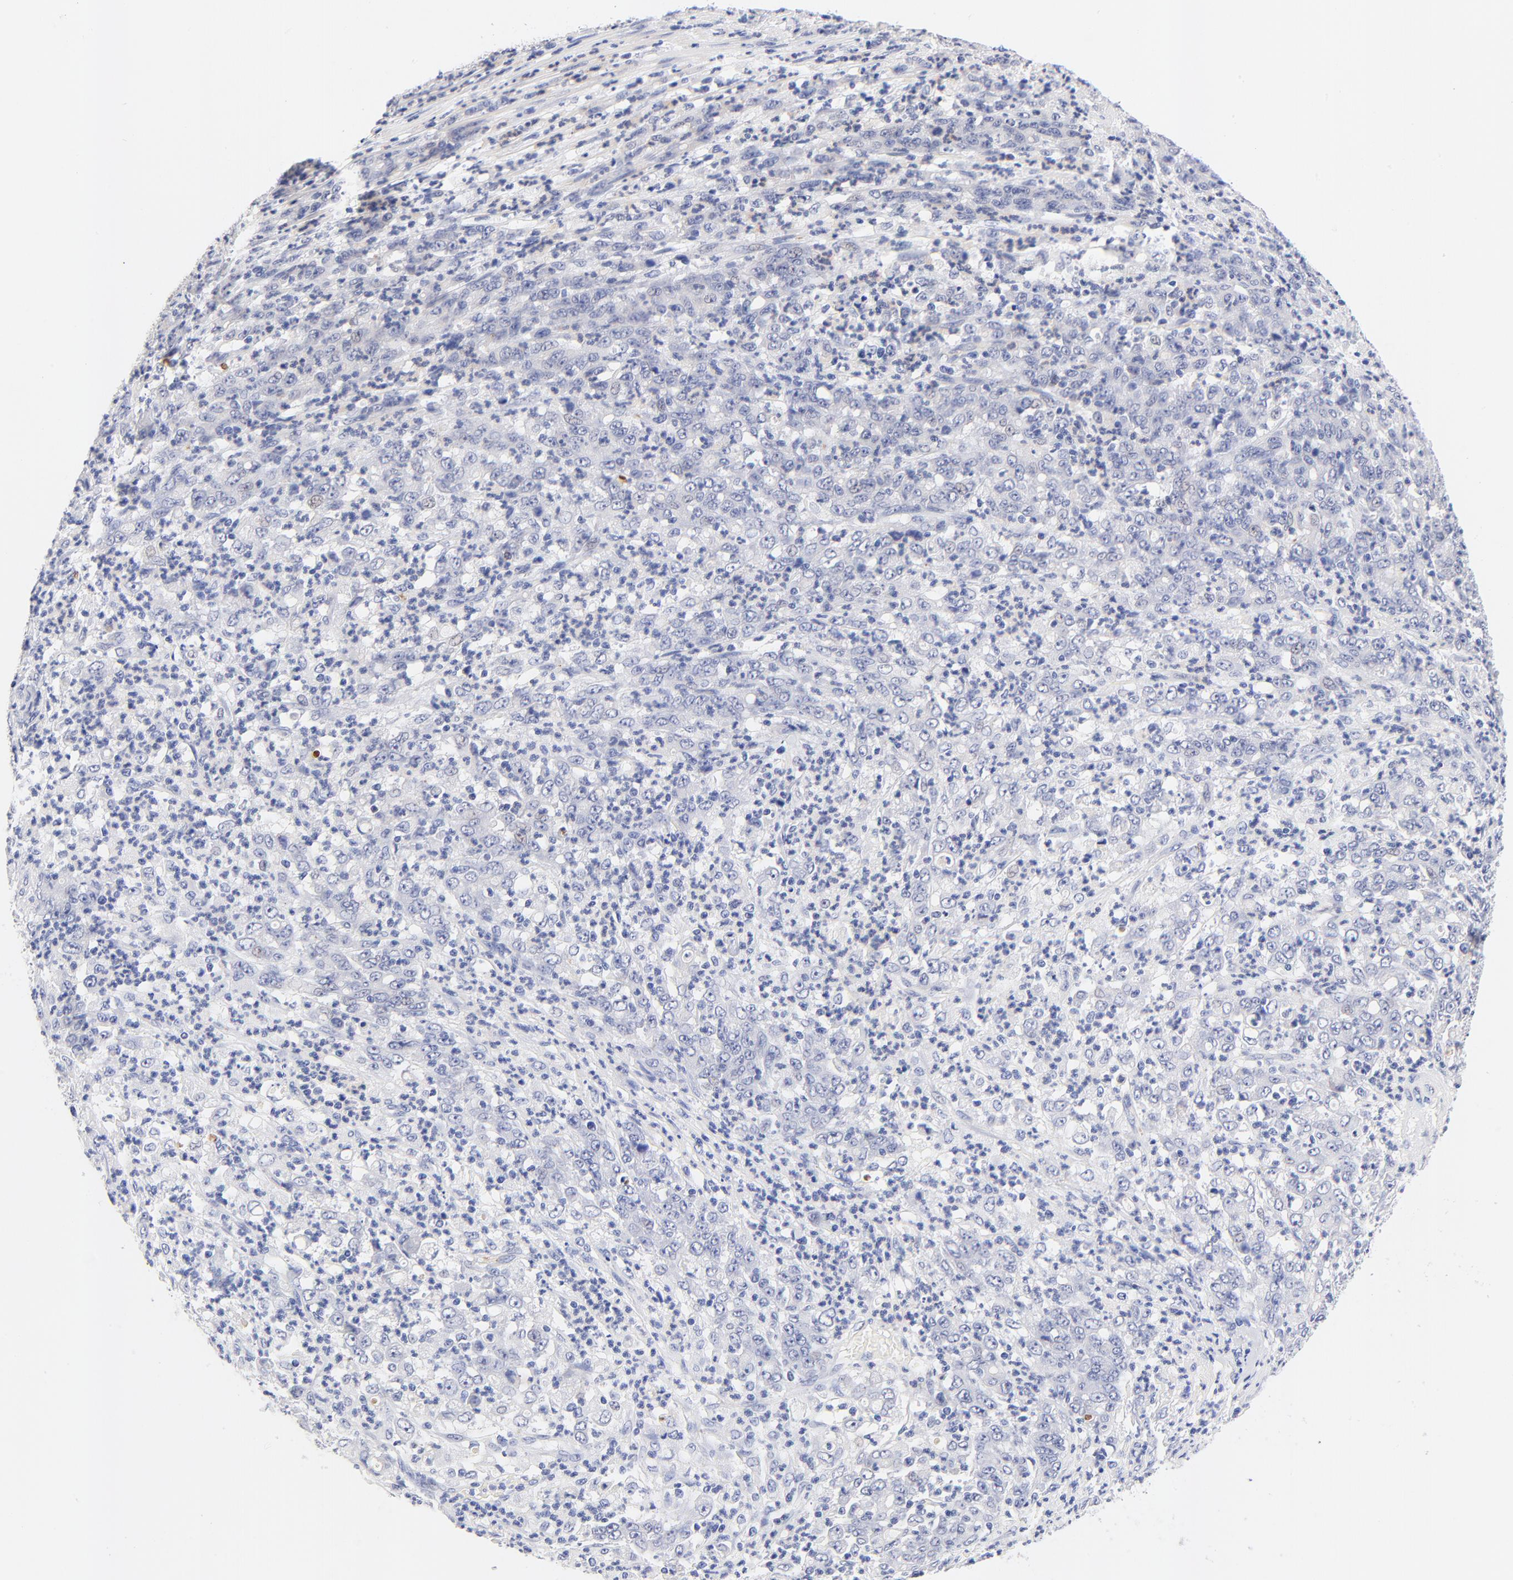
{"staining": {"intensity": "negative", "quantity": "none", "location": "none"}, "tissue": "stomach cancer", "cell_type": "Tumor cells", "image_type": "cancer", "snomed": [{"axis": "morphology", "description": "Adenocarcinoma, NOS"}, {"axis": "topography", "description": "Stomach, lower"}], "caption": "An IHC micrograph of stomach cancer (adenocarcinoma) is shown. There is no staining in tumor cells of stomach cancer (adenocarcinoma).", "gene": "FAM117B", "patient": {"sex": "female", "age": 71}}